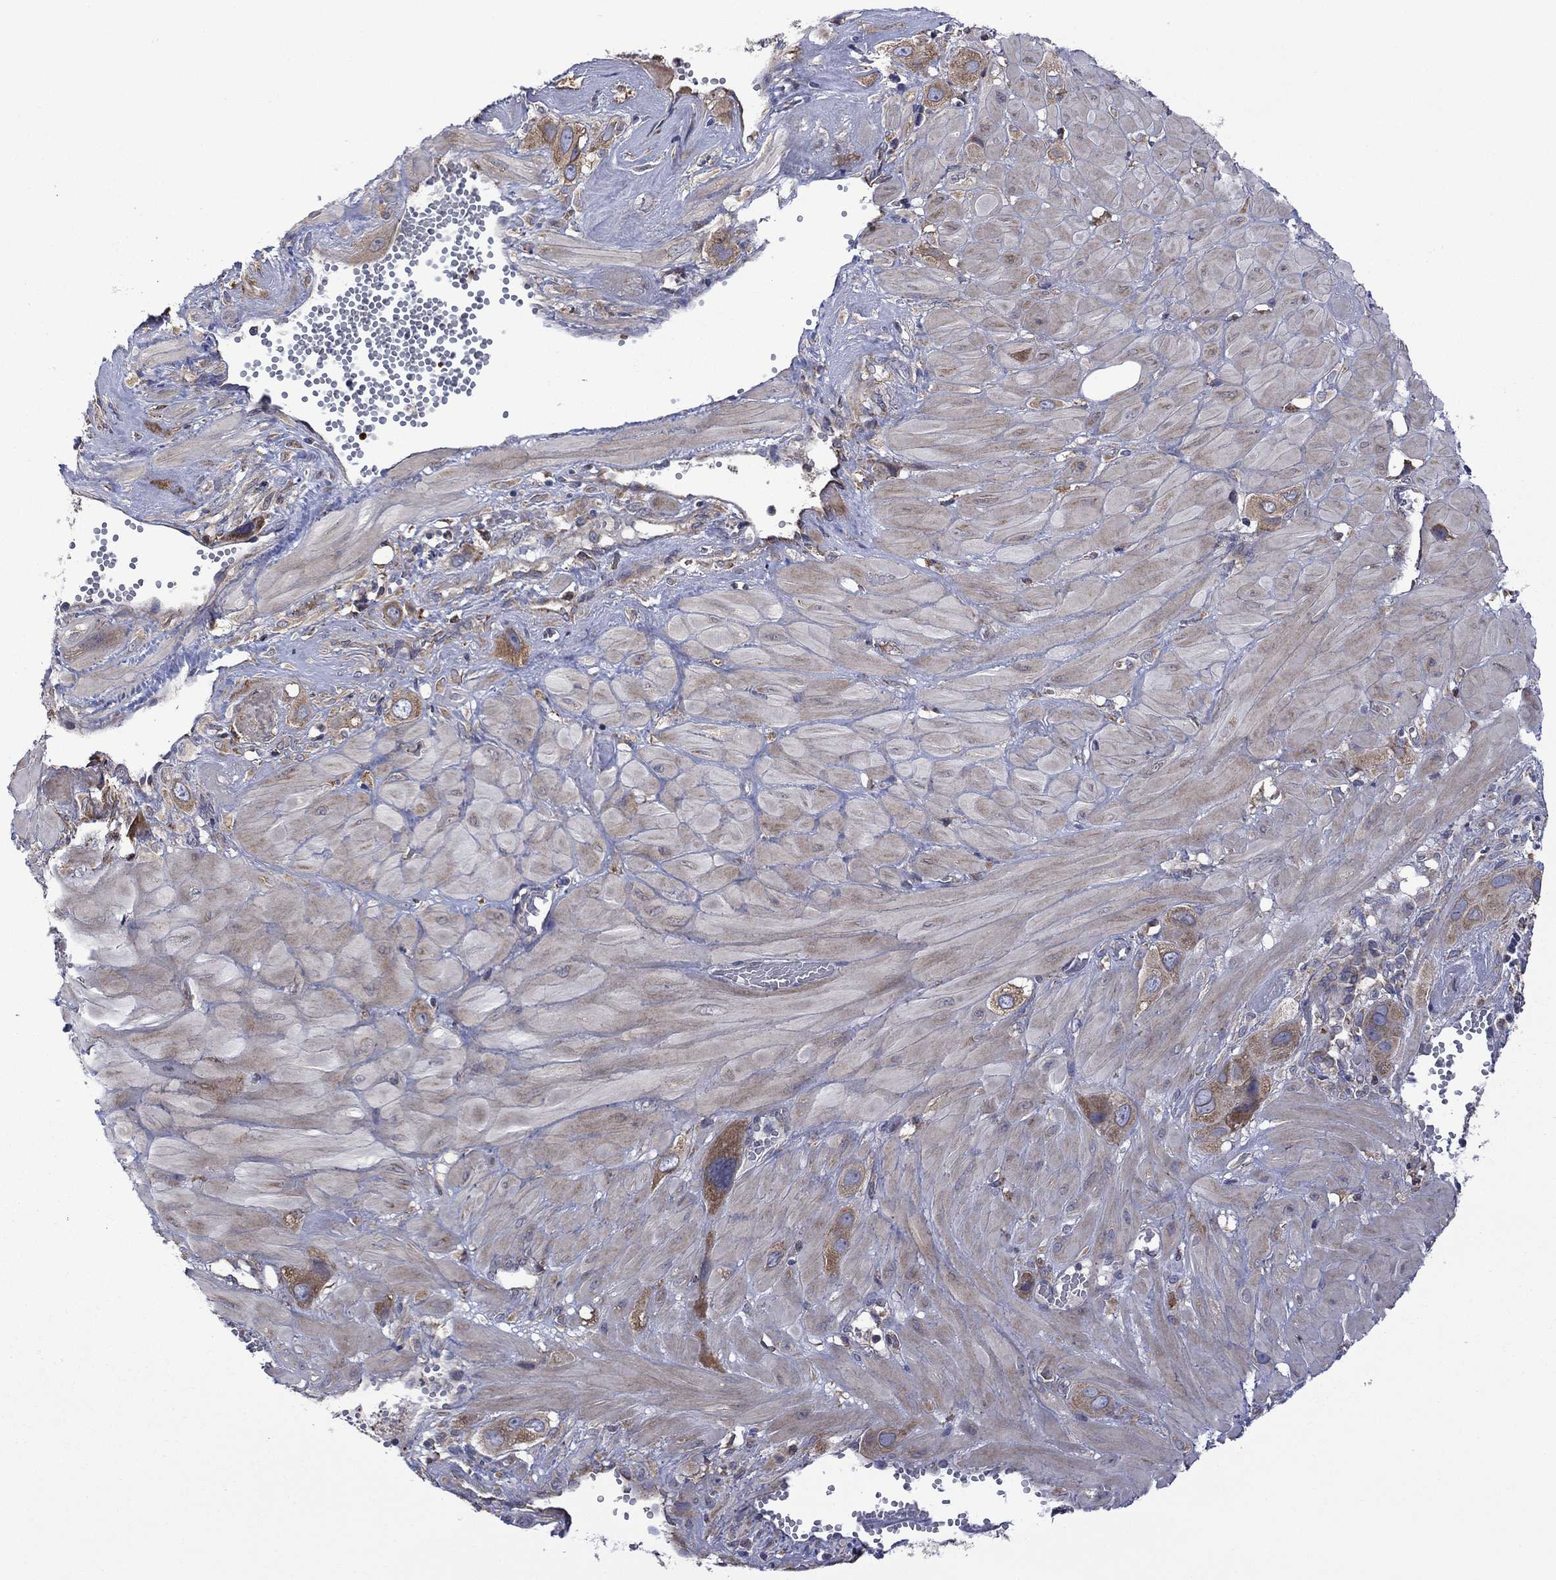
{"staining": {"intensity": "moderate", "quantity": ">75%", "location": "cytoplasmic/membranous"}, "tissue": "cervical cancer", "cell_type": "Tumor cells", "image_type": "cancer", "snomed": [{"axis": "morphology", "description": "Squamous cell carcinoma, NOS"}, {"axis": "topography", "description": "Cervix"}], "caption": "Tumor cells show moderate cytoplasmic/membranous expression in approximately >75% of cells in cervical cancer (squamous cell carcinoma).", "gene": "FURIN", "patient": {"sex": "female", "age": 34}}